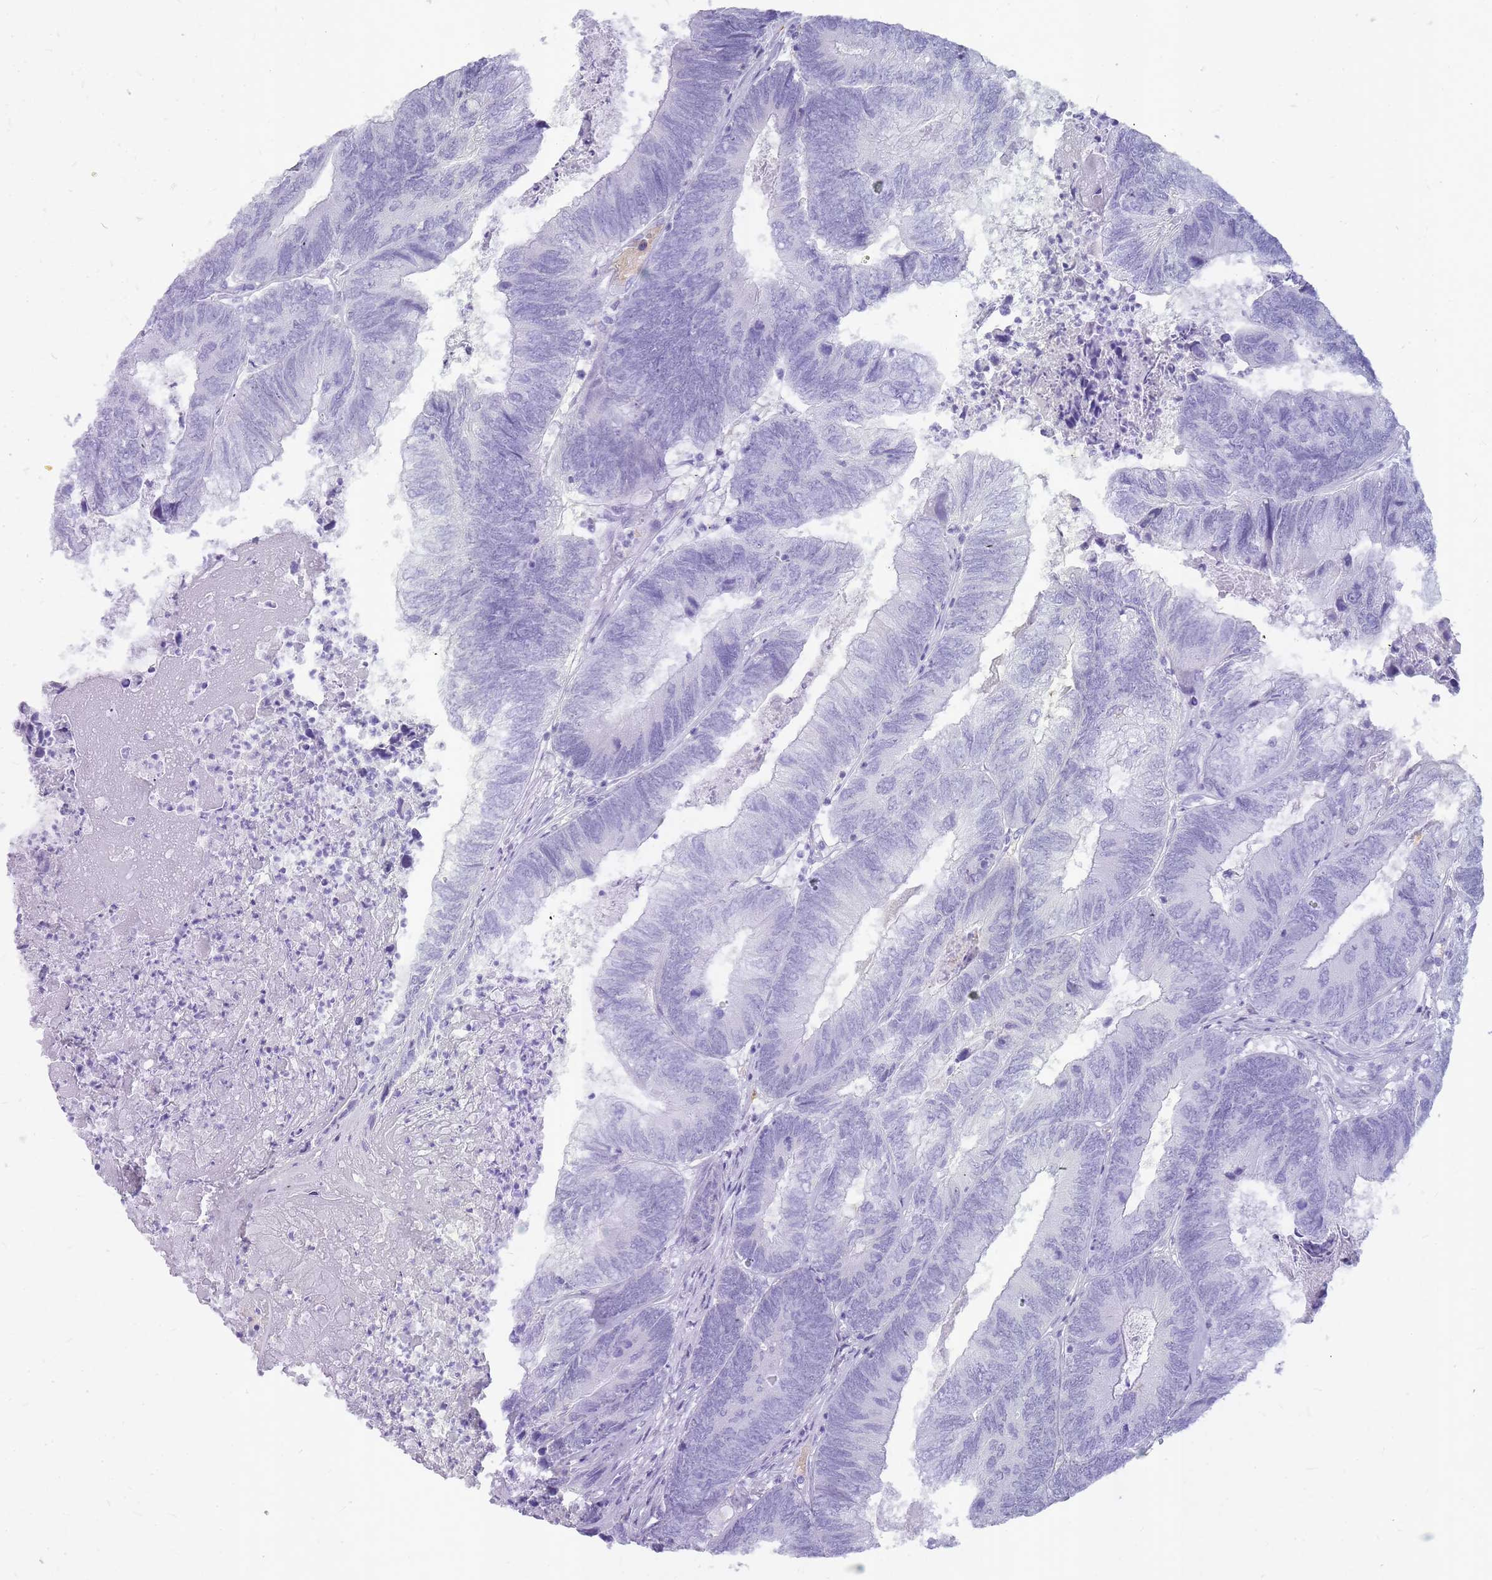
{"staining": {"intensity": "negative", "quantity": "none", "location": "none"}, "tissue": "colorectal cancer", "cell_type": "Tumor cells", "image_type": "cancer", "snomed": [{"axis": "morphology", "description": "Adenocarcinoma, NOS"}, {"axis": "topography", "description": "Colon"}], "caption": "IHC micrograph of adenocarcinoma (colorectal) stained for a protein (brown), which displays no staining in tumor cells.", "gene": "INS", "patient": {"sex": "female", "age": 67}}